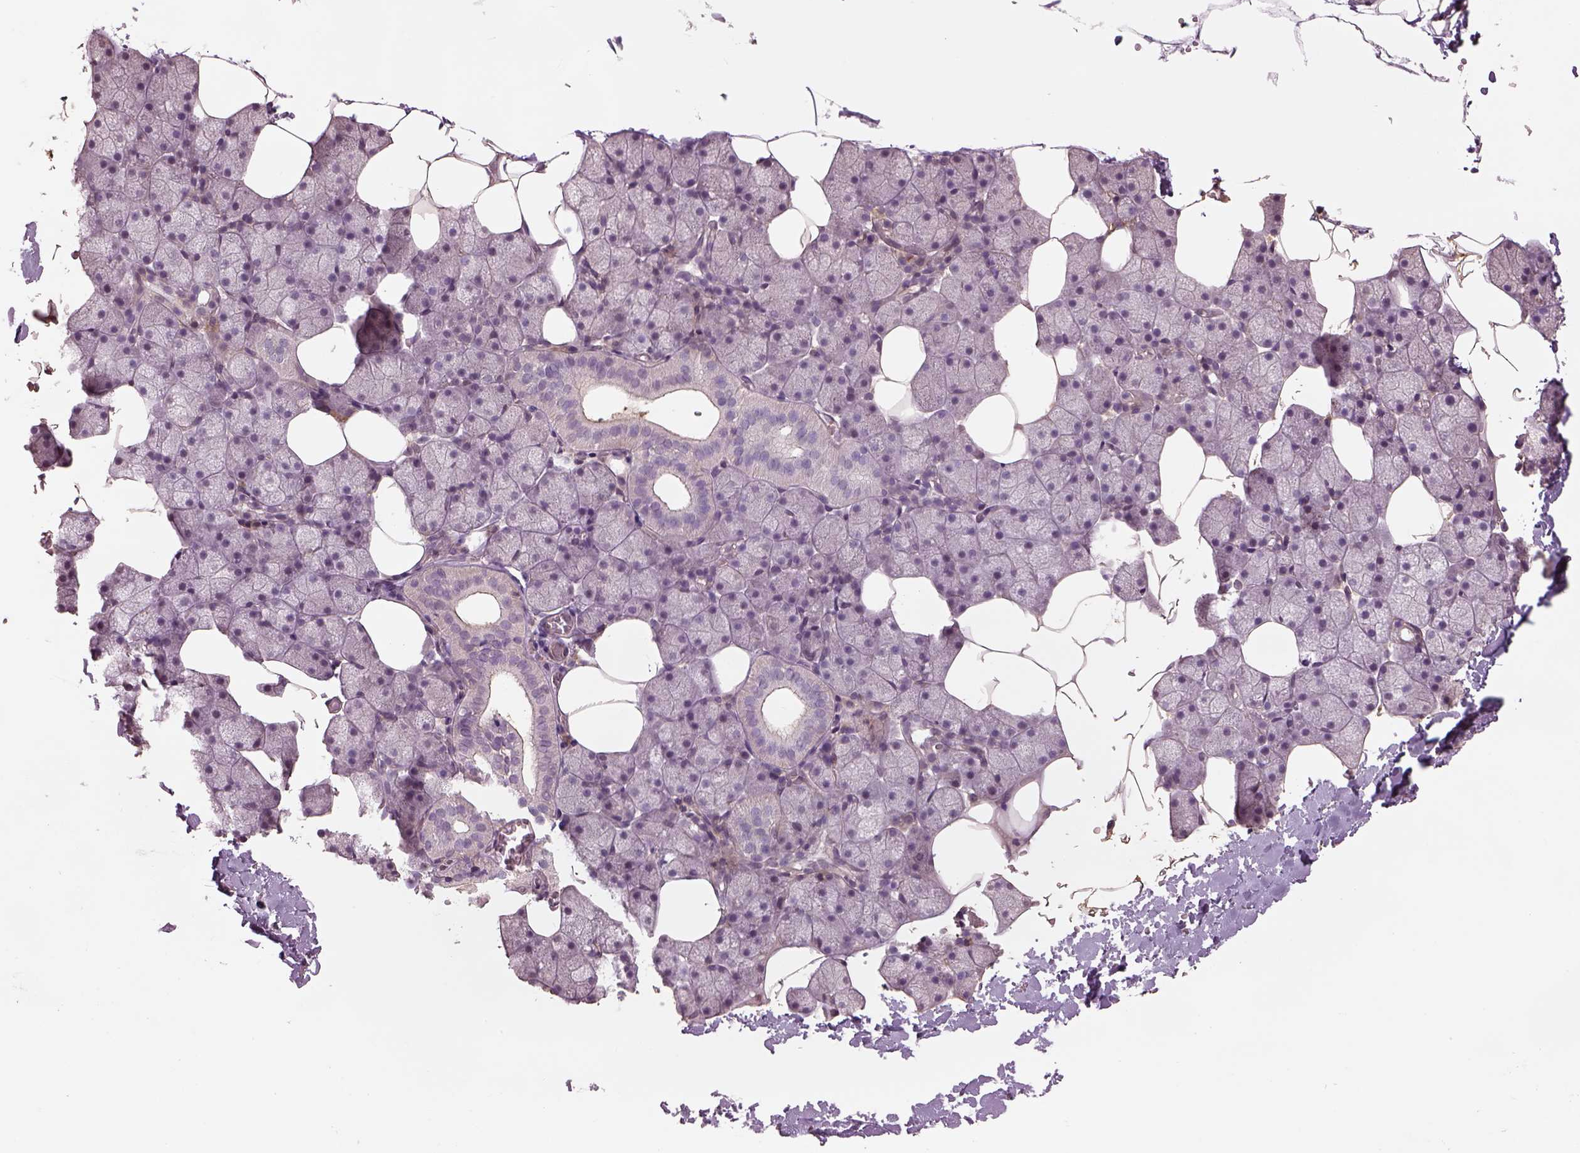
{"staining": {"intensity": "moderate", "quantity": "<25%", "location": "cytoplasmic/membranous"}, "tissue": "salivary gland", "cell_type": "Glandular cells", "image_type": "normal", "snomed": [{"axis": "morphology", "description": "Normal tissue, NOS"}, {"axis": "topography", "description": "Salivary gland"}], "caption": "An IHC micrograph of unremarkable tissue is shown. Protein staining in brown shows moderate cytoplasmic/membranous positivity in salivary gland within glandular cells. The protein of interest is shown in brown color, while the nuclei are stained blue.", "gene": "LIN7A", "patient": {"sex": "male", "age": 38}}